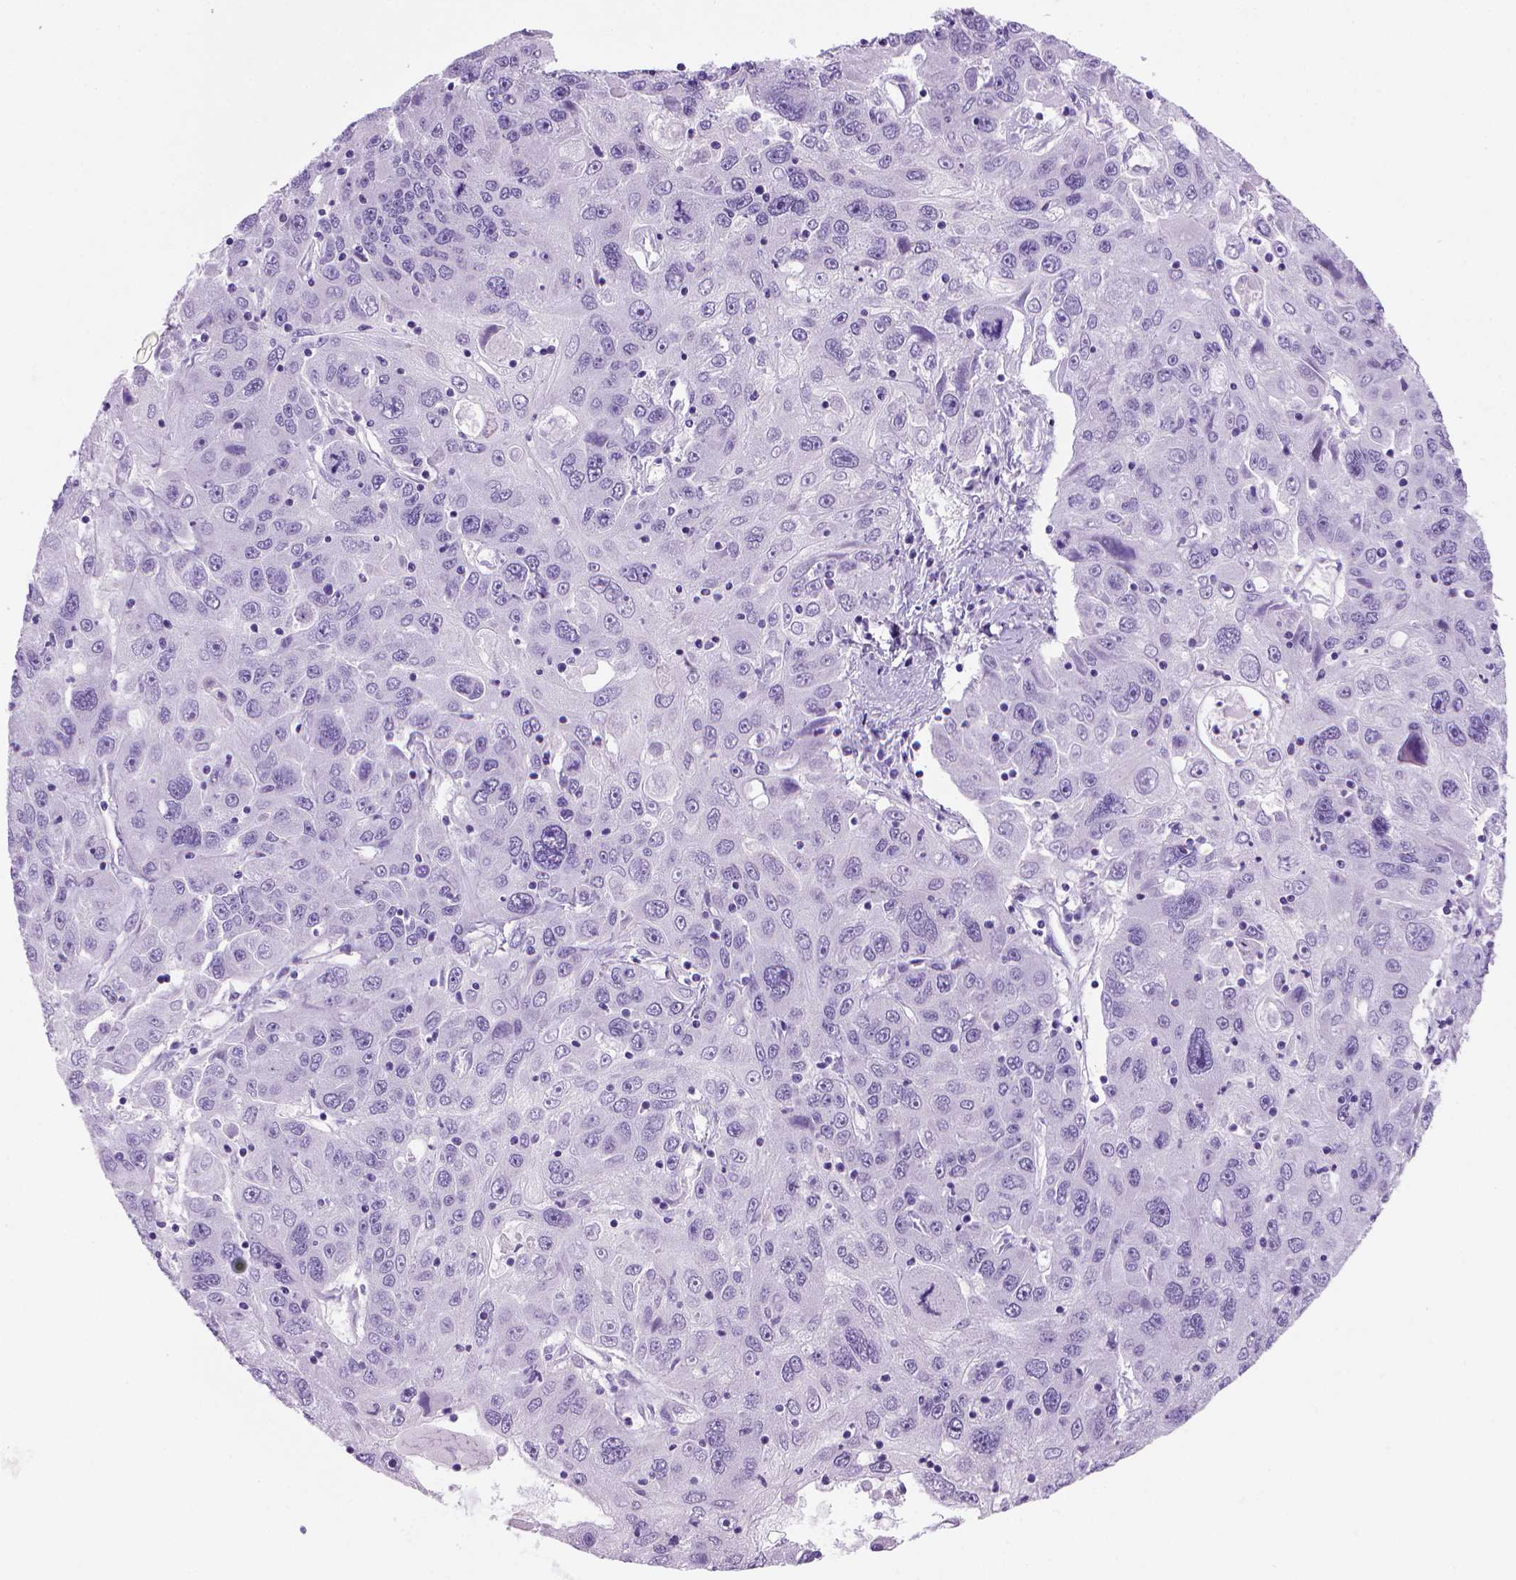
{"staining": {"intensity": "negative", "quantity": "none", "location": "none"}, "tissue": "stomach cancer", "cell_type": "Tumor cells", "image_type": "cancer", "snomed": [{"axis": "morphology", "description": "Adenocarcinoma, NOS"}, {"axis": "topography", "description": "Stomach"}], "caption": "High power microscopy histopathology image of an immunohistochemistry (IHC) photomicrograph of adenocarcinoma (stomach), revealing no significant expression in tumor cells.", "gene": "ARHGEF33", "patient": {"sex": "male", "age": 56}}